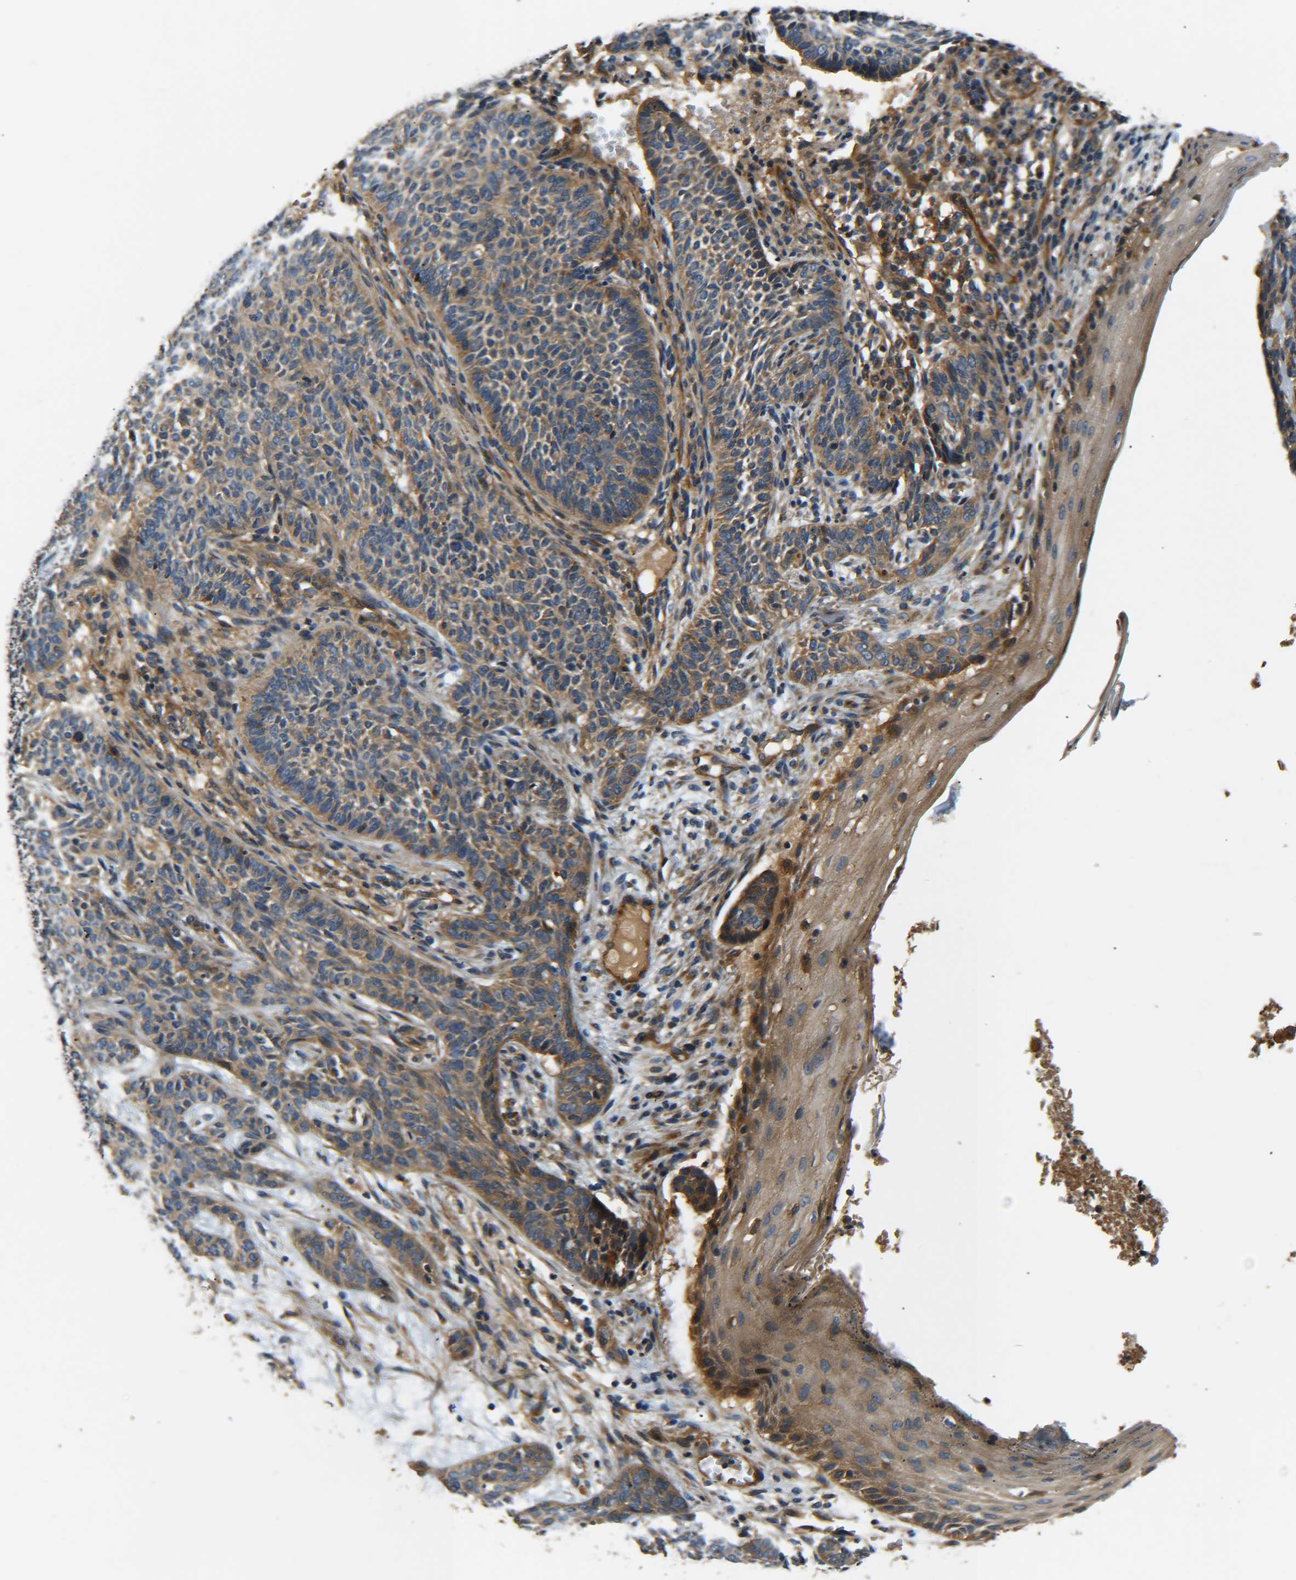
{"staining": {"intensity": "weak", "quantity": ">75%", "location": "cytoplasmic/membranous"}, "tissue": "skin cancer", "cell_type": "Tumor cells", "image_type": "cancer", "snomed": [{"axis": "morphology", "description": "Basal cell carcinoma"}, {"axis": "topography", "description": "Skin"}], "caption": "Basal cell carcinoma (skin) was stained to show a protein in brown. There is low levels of weak cytoplasmic/membranous positivity in approximately >75% of tumor cells.", "gene": "LRCH3", "patient": {"sex": "male", "age": 87}}